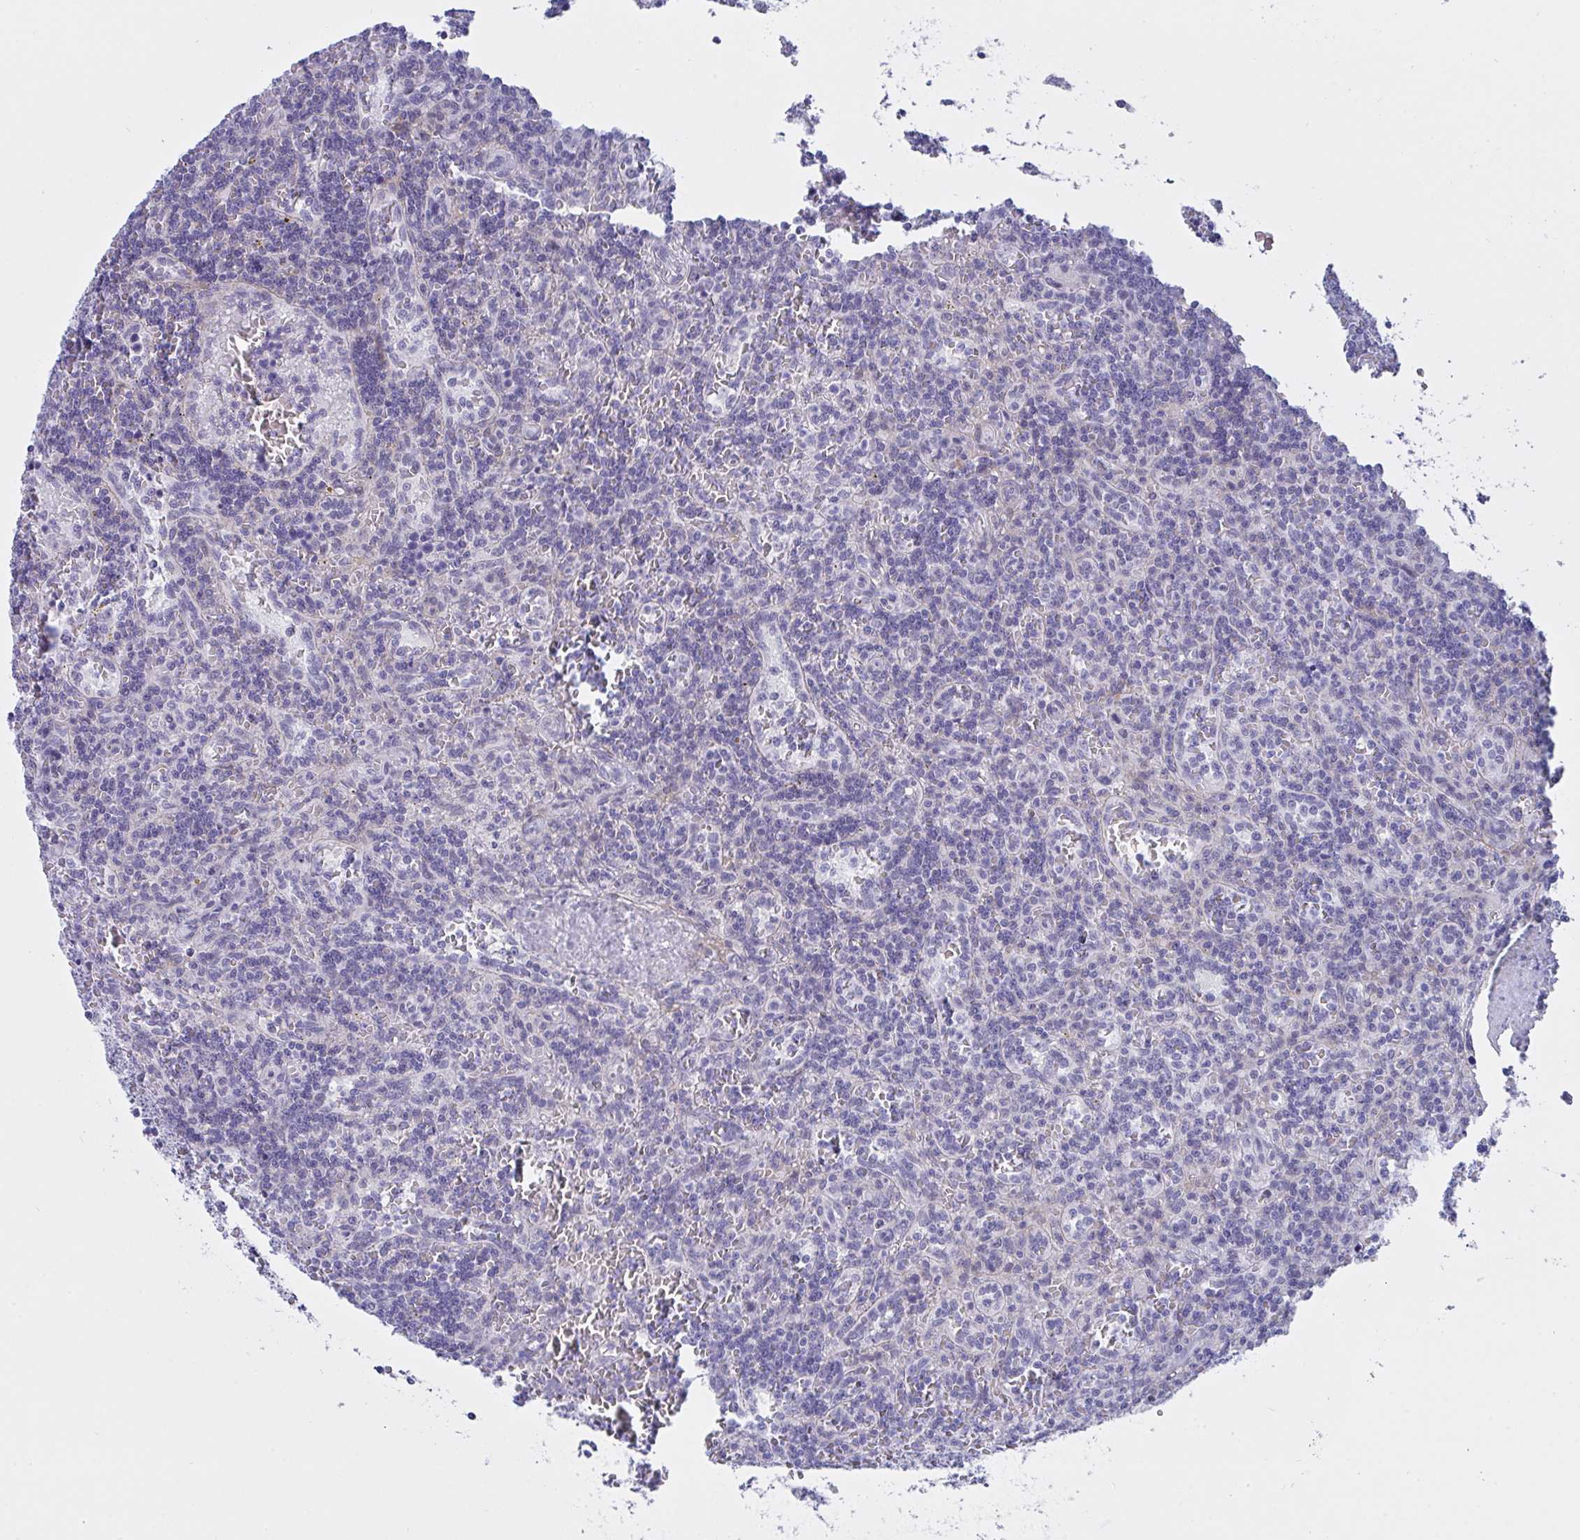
{"staining": {"intensity": "negative", "quantity": "none", "location": "none"}, "tissue": "lymphoma", "cell_type": "Tumor cells", "image_type": "cancer", "snomed": [{"axis": "morphology", "description": "Malignant lymphoma, non-Hodgkin's type, Low grade"}, {"axis": "topography", "description": "Spleen"}], "caption": "The micrograph exhibits no staining of tumor cells in malignant lymphoma, non-Hodgkin's type (low-grade).", "gene": "FBXL22", "patient": {"sex": "male", "age": 73}}